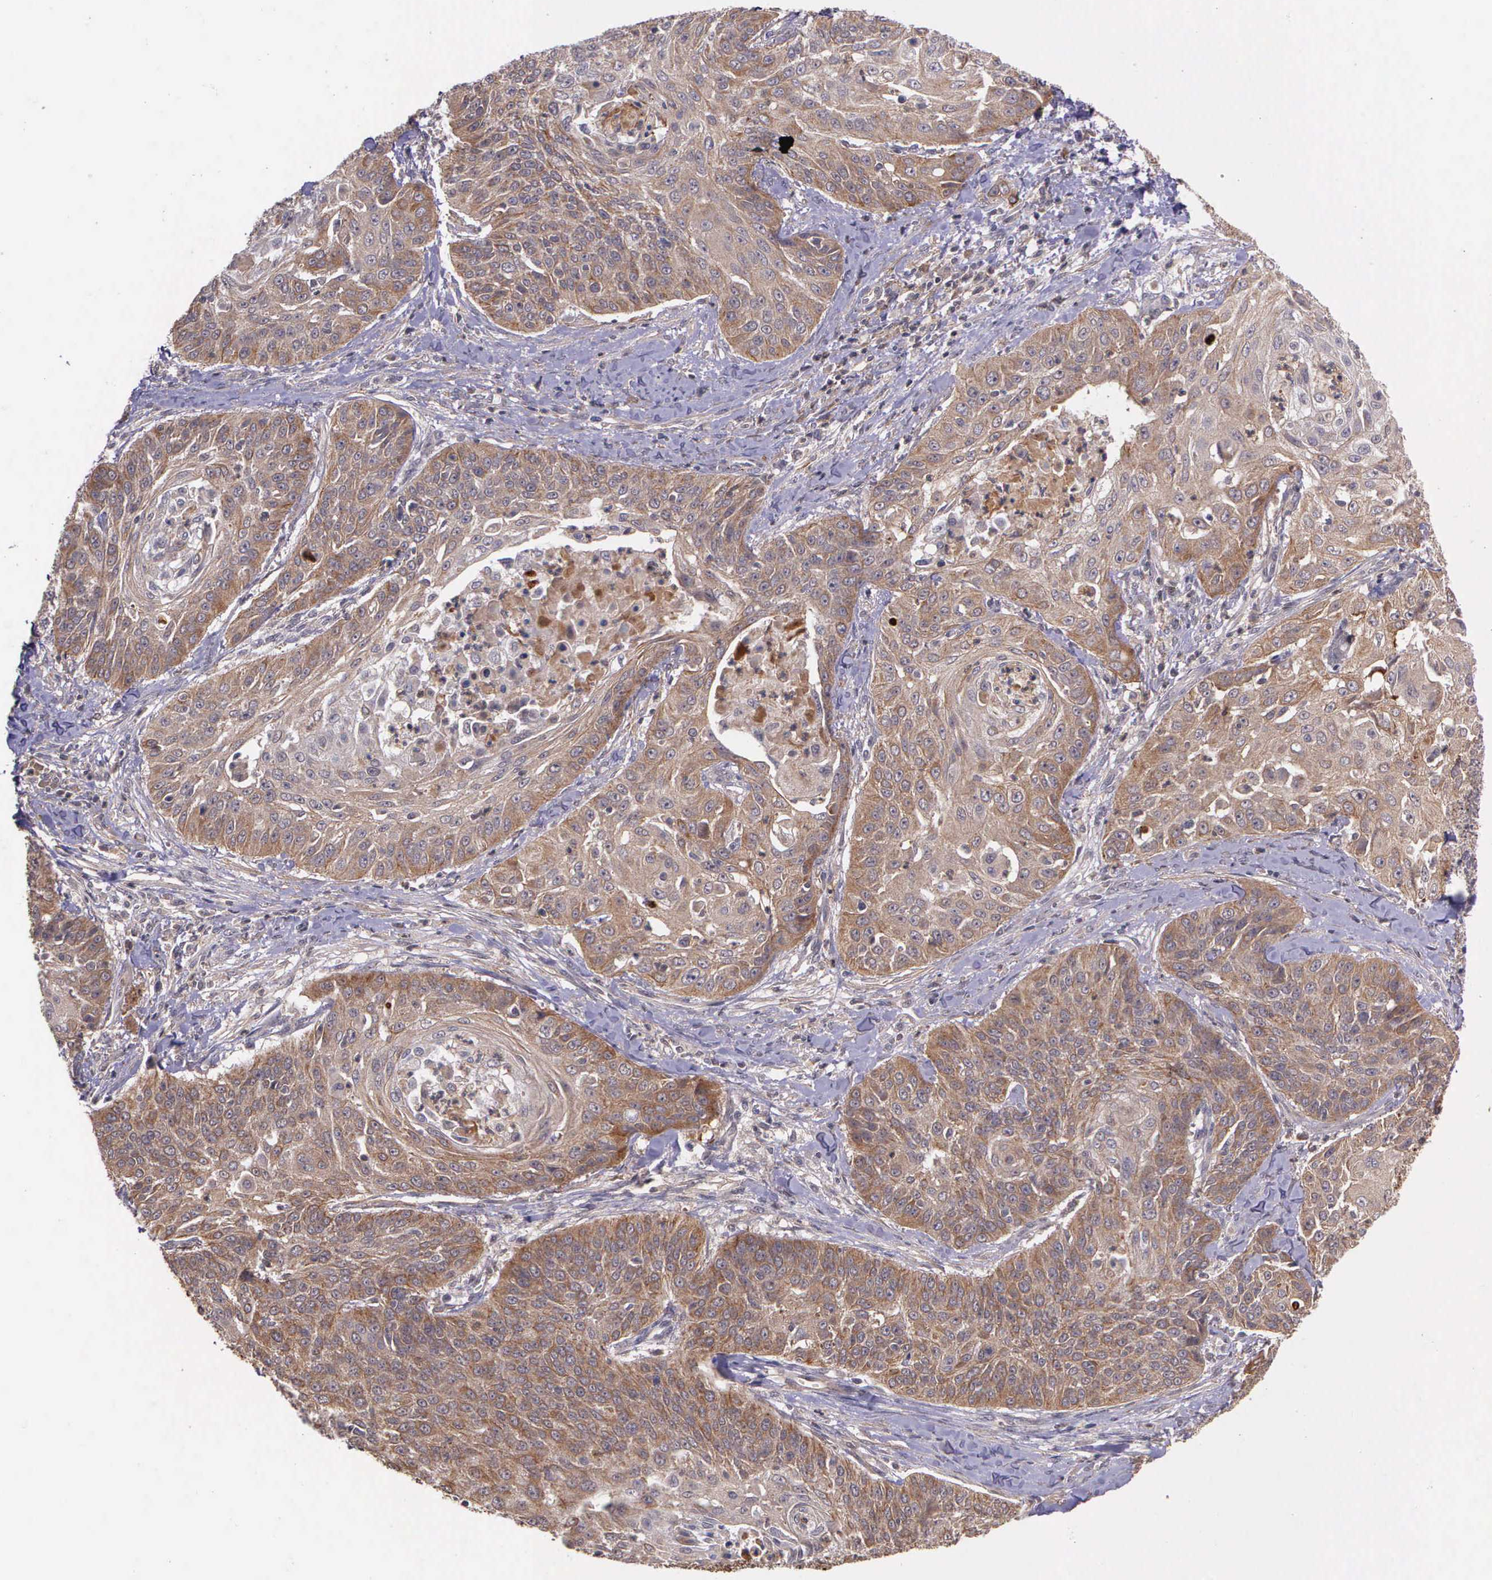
{"staining": {"intensity": "strong", "quantity": ">75%", "location": "cytoplasmic/membranous"}, "tissue": "cervical cancer", "cell_type": "Tumor cells", "image_type": "cancer", "snomed": [{"axis": "morphology", "description": "Squamous cell carcinoma, NOS"}, {"axis": "topography", "description": "Cervix"}], "caption": "Cervical squamous cell carcinoma stained with immunohistochemistry exhibits strong cytoplasmic/membranous positivity in approximately >75% of tumor cells.", "gene": "PRICKLE3", "patient": {"sex": "female", "age": 64}}